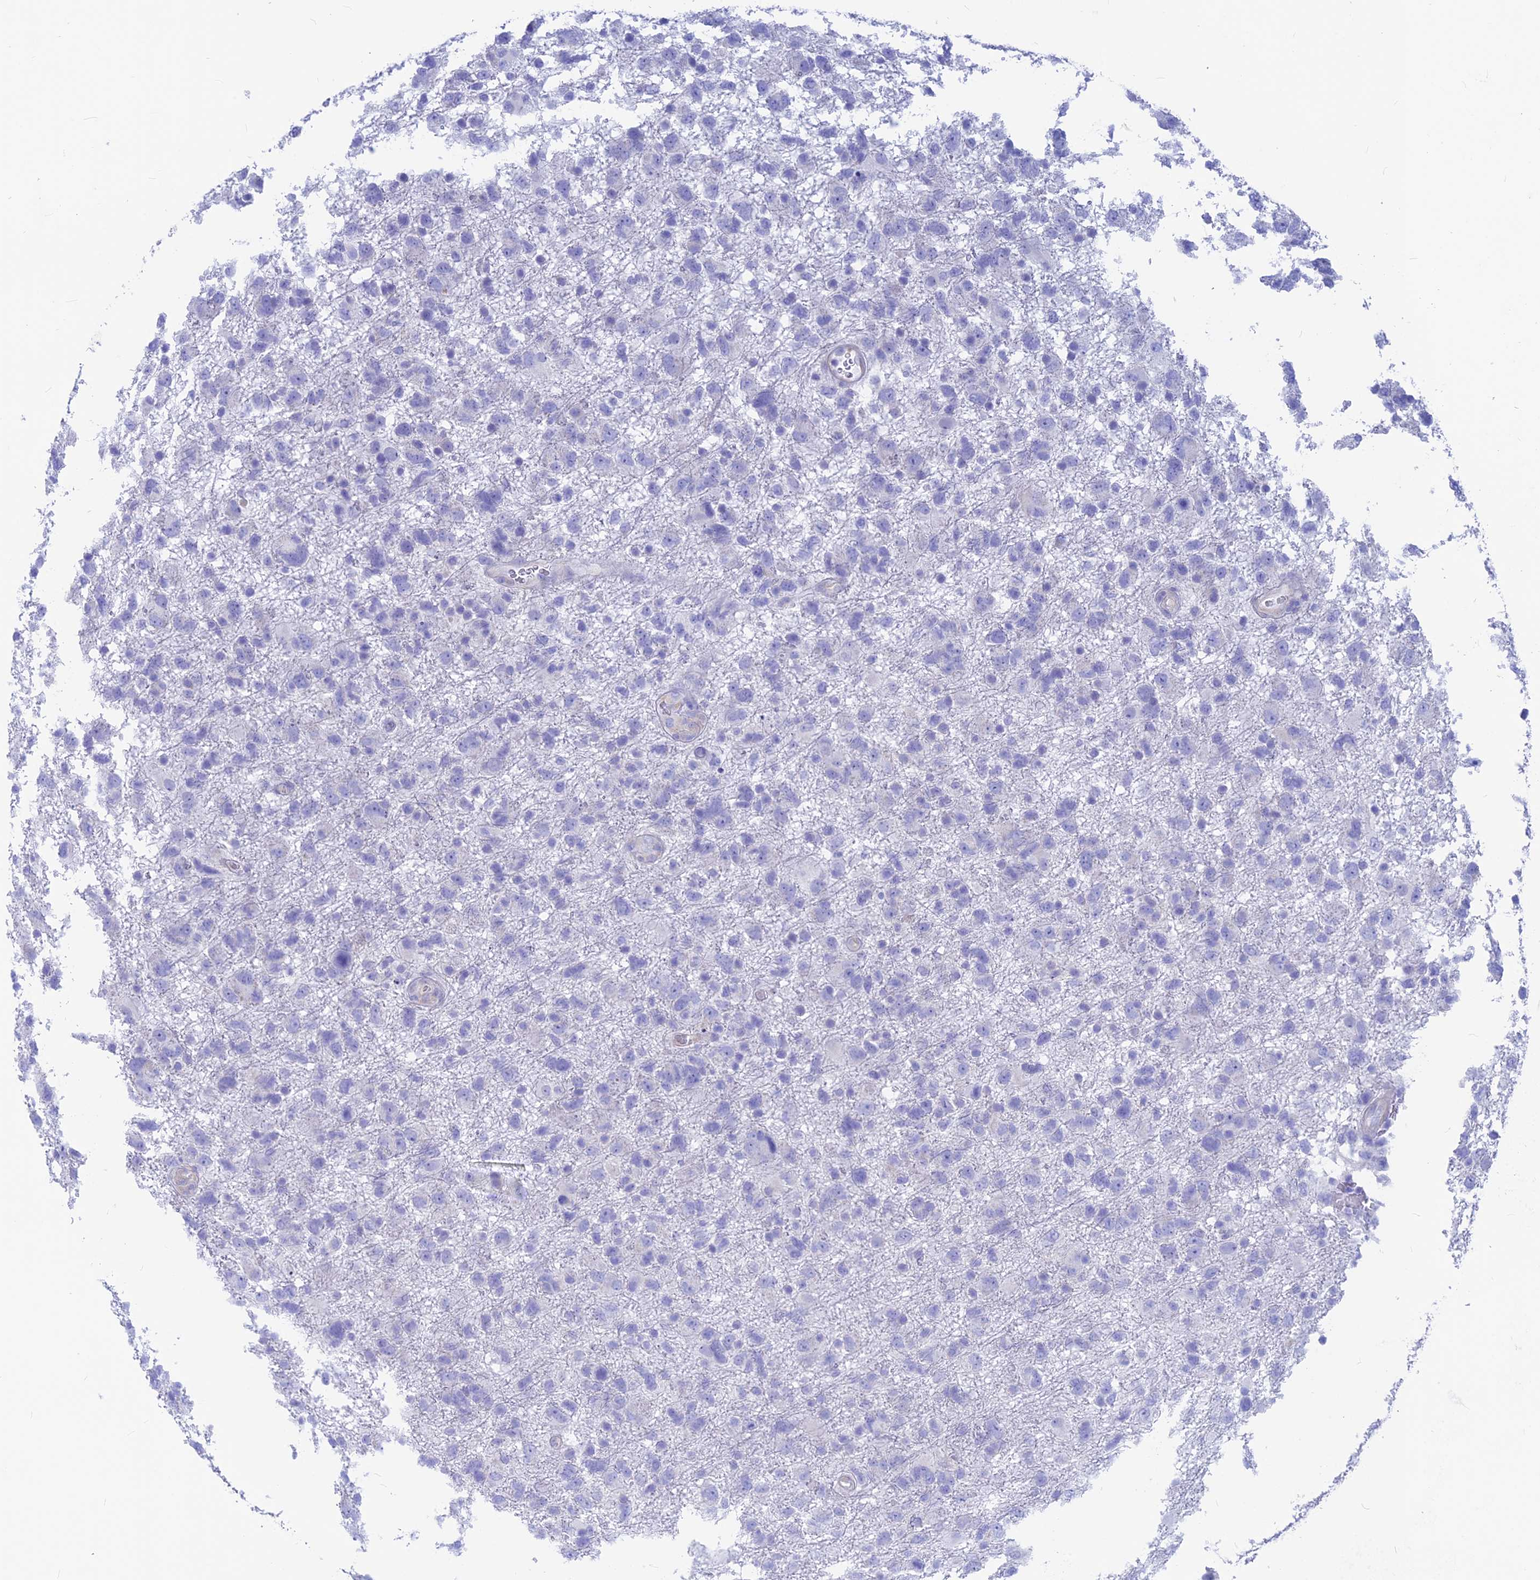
{"staining": {"intensity": "negative", "quantity": "none", "location": "none"}, "tissue": "glioma", "cell_type": "Tumor cells", "image_type": "cancer", "snomed": [{"axis": "morphology", "description": "Glioma, malignant, High grade"}, {"axis": "topography", "description": "Brain"}], "caption": "DAB (3,3'-diaminobenzidine) immunohistochemical staining of high-grade glioma (malignant) exhibits no significant positivity in tumor cells.", "gene": "GNGT2", "patient": {"sex": "male", "age": 61}}